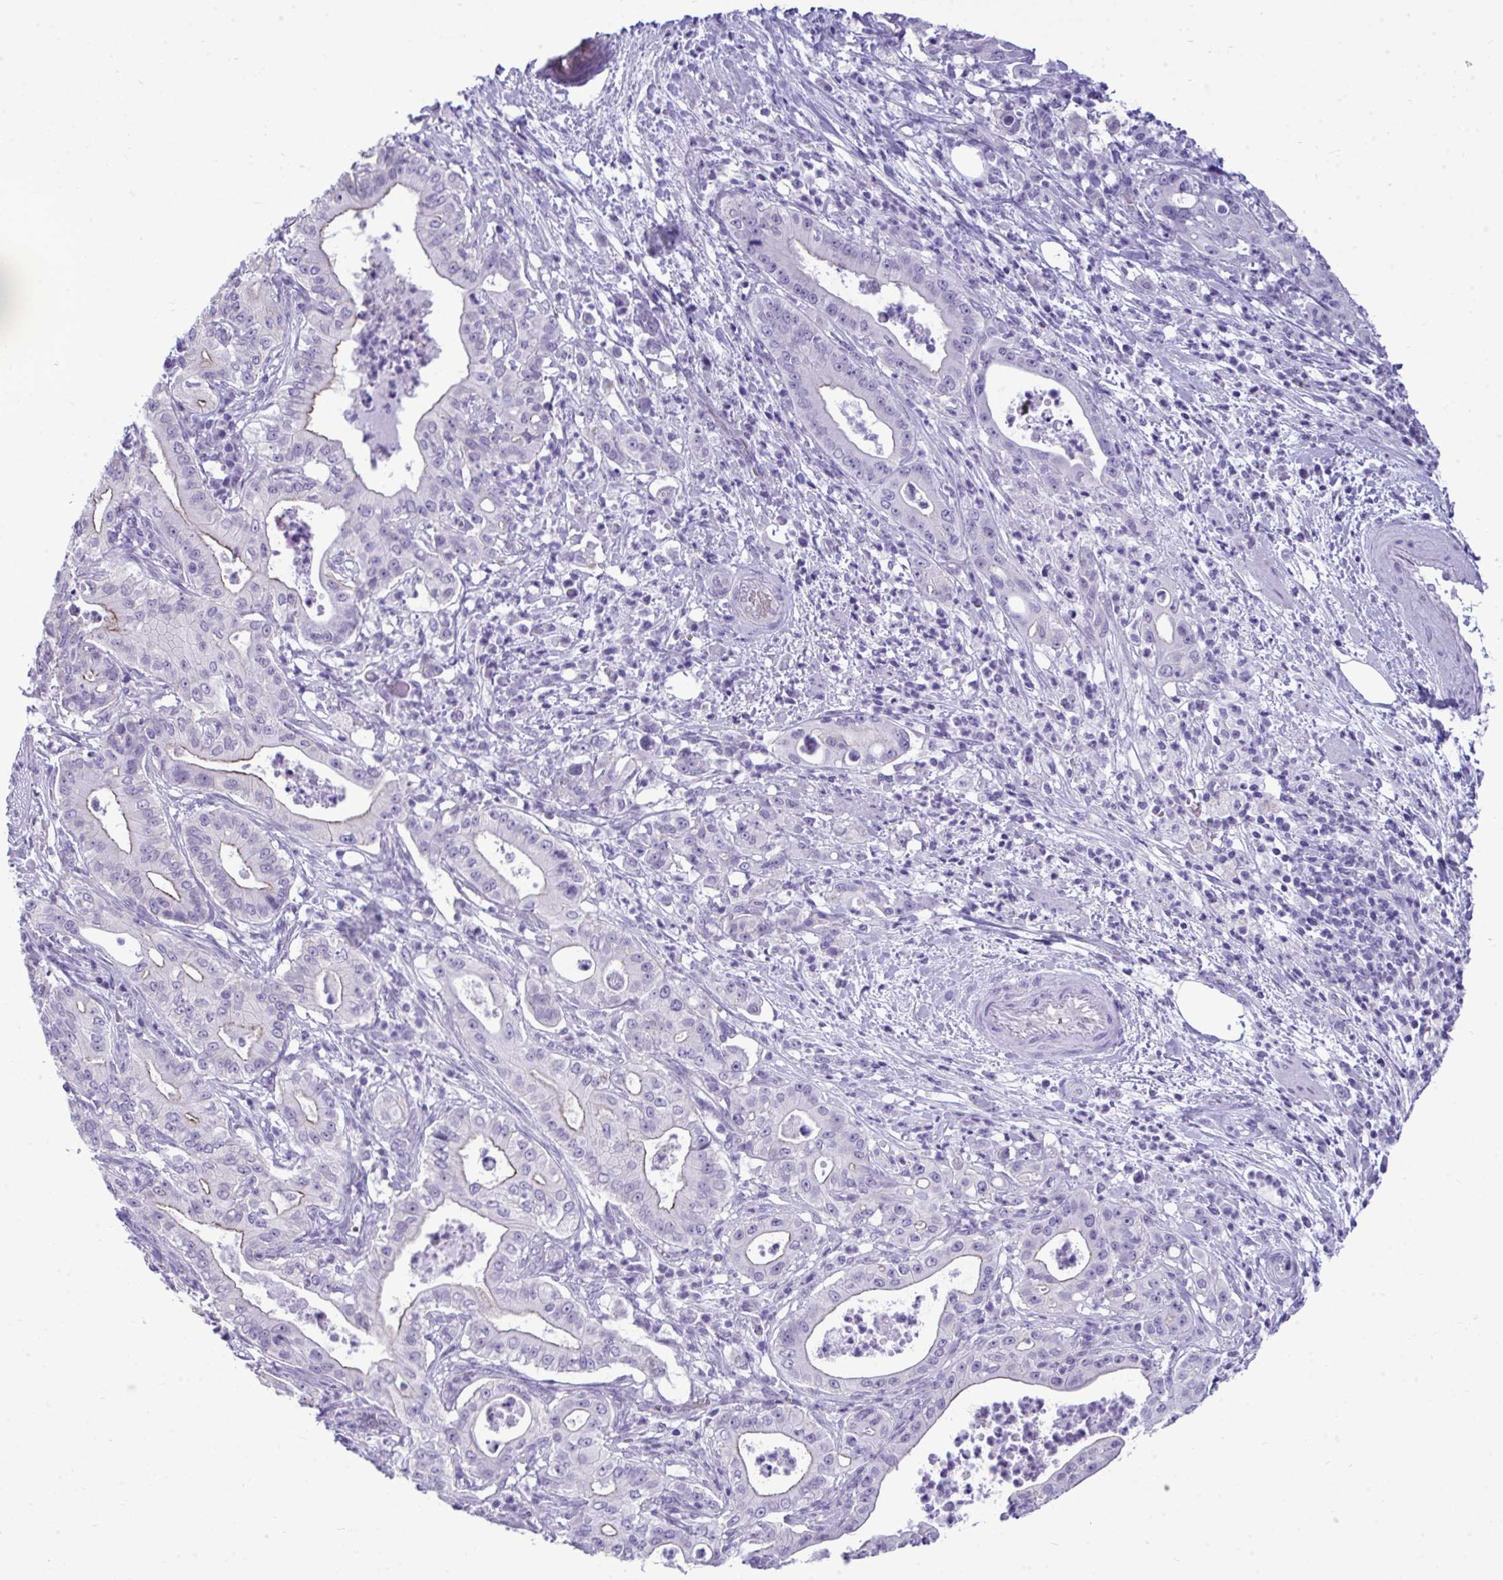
{"staining": {"intensity": "weak", "quantity": "<25%", "location": "cytoplasmic/membranous"}, "tissue": "pancreatic cancer", "cell_type": "Tumor cells", "image_type": "cancer", "snomed": [{"axis": "morphology", "description": "Adenocarcinoma, NOS"}, {"axis": "topography", "description": "Pancreas"}], "caption": "A high-resolution histopathology image shows IHC staining of pancreatic adenocarcinoma, which reveals no significant expression in tumor cells.", "gene": "PRM2", "patient": {"sex": "male", "age": 71}}